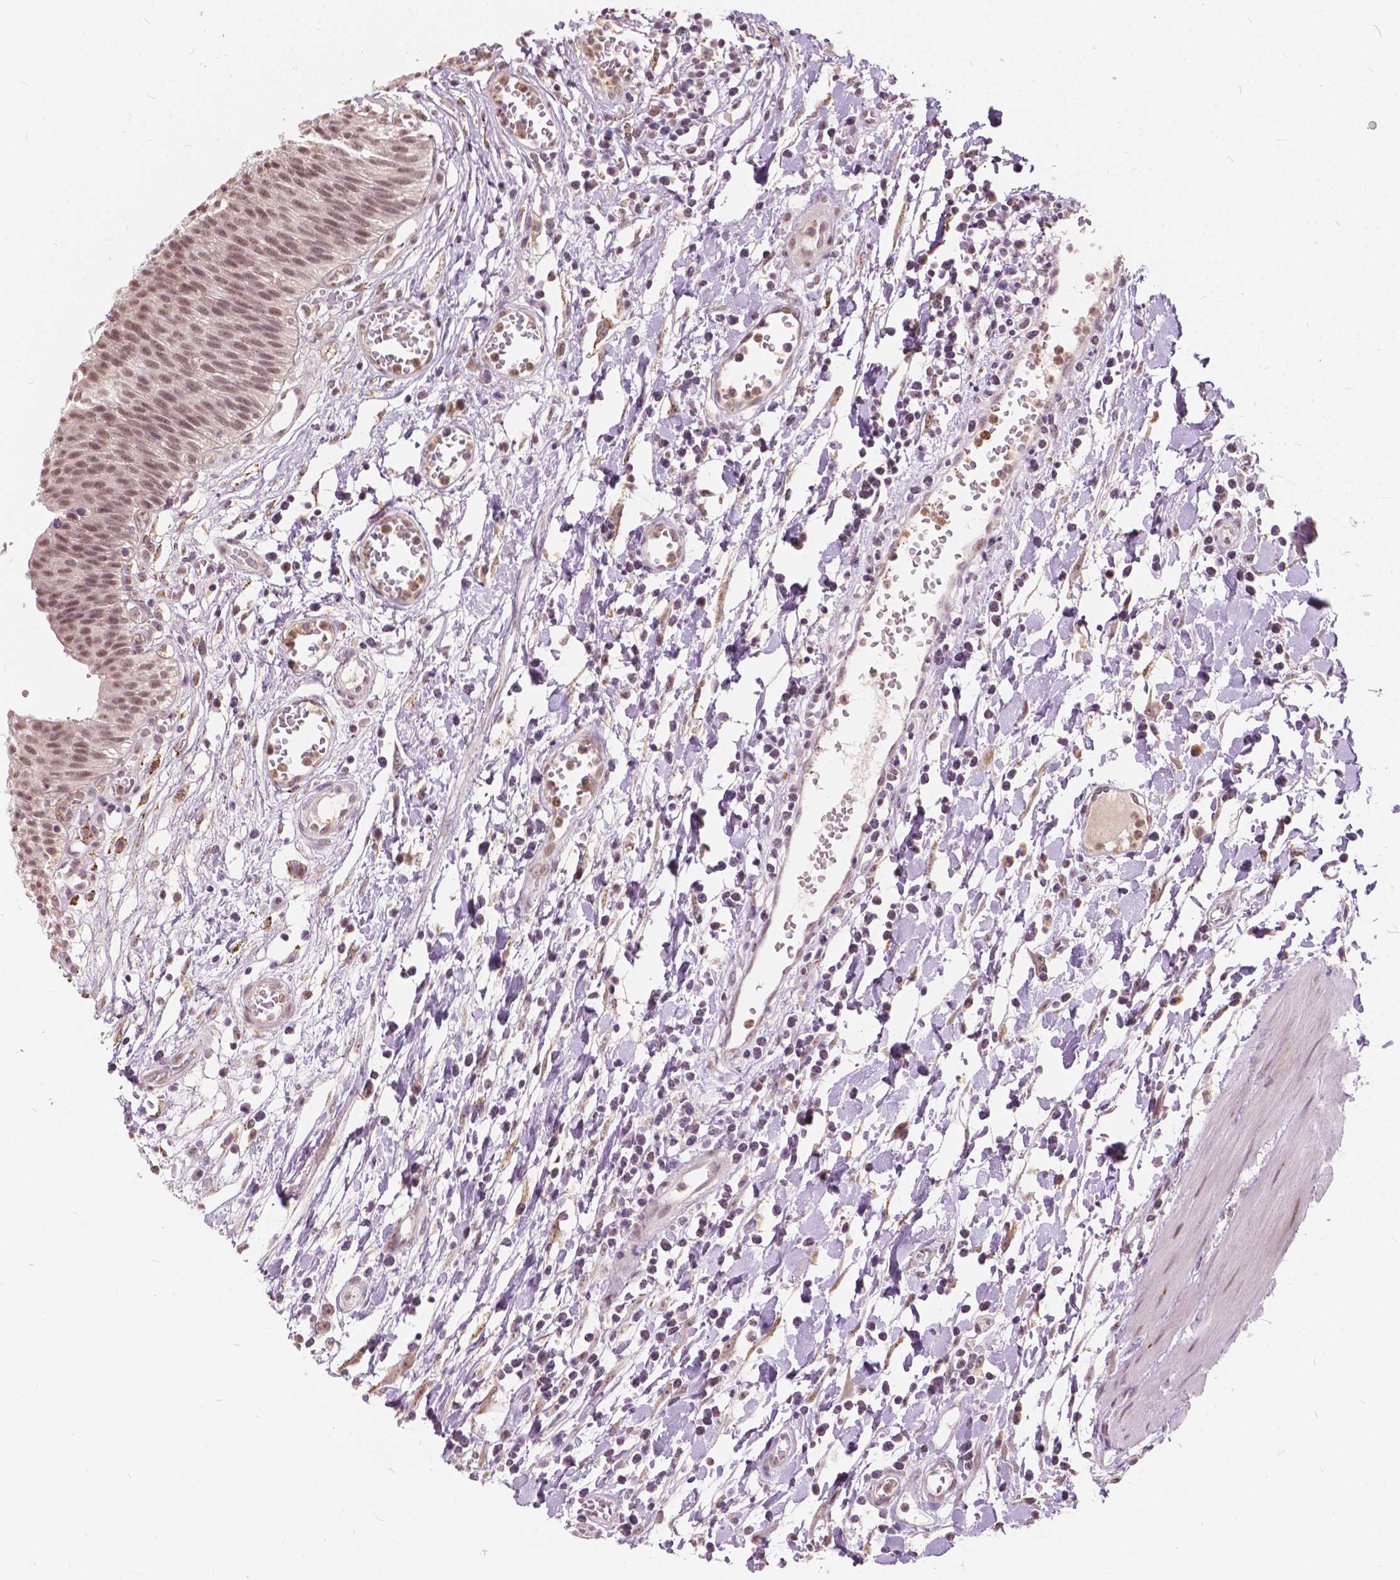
{"staining": {"intensity": "moderate", "quantity": "25%-75%", "location": "nuclear"}, "tissue": "urinary bladder", "cell_type": "Urothelial cells", "image_type": "normal", "snomed": [{"axis": "morphology", "description": "Normal tissue, NOS"}, {"axis": "topography", "description": "Urinary bladder"}], "caption": "The immunohistochemical stain labels moderate nuclear positivity in urothelial cells of benign urinary bladder. The staining is performed using DAB brown chromogen to label protein expression. The nuclei are counter-stained blue using hematoxylin.", "gene": "DLX6", "patient": {"sex": "male", "age": 64}}